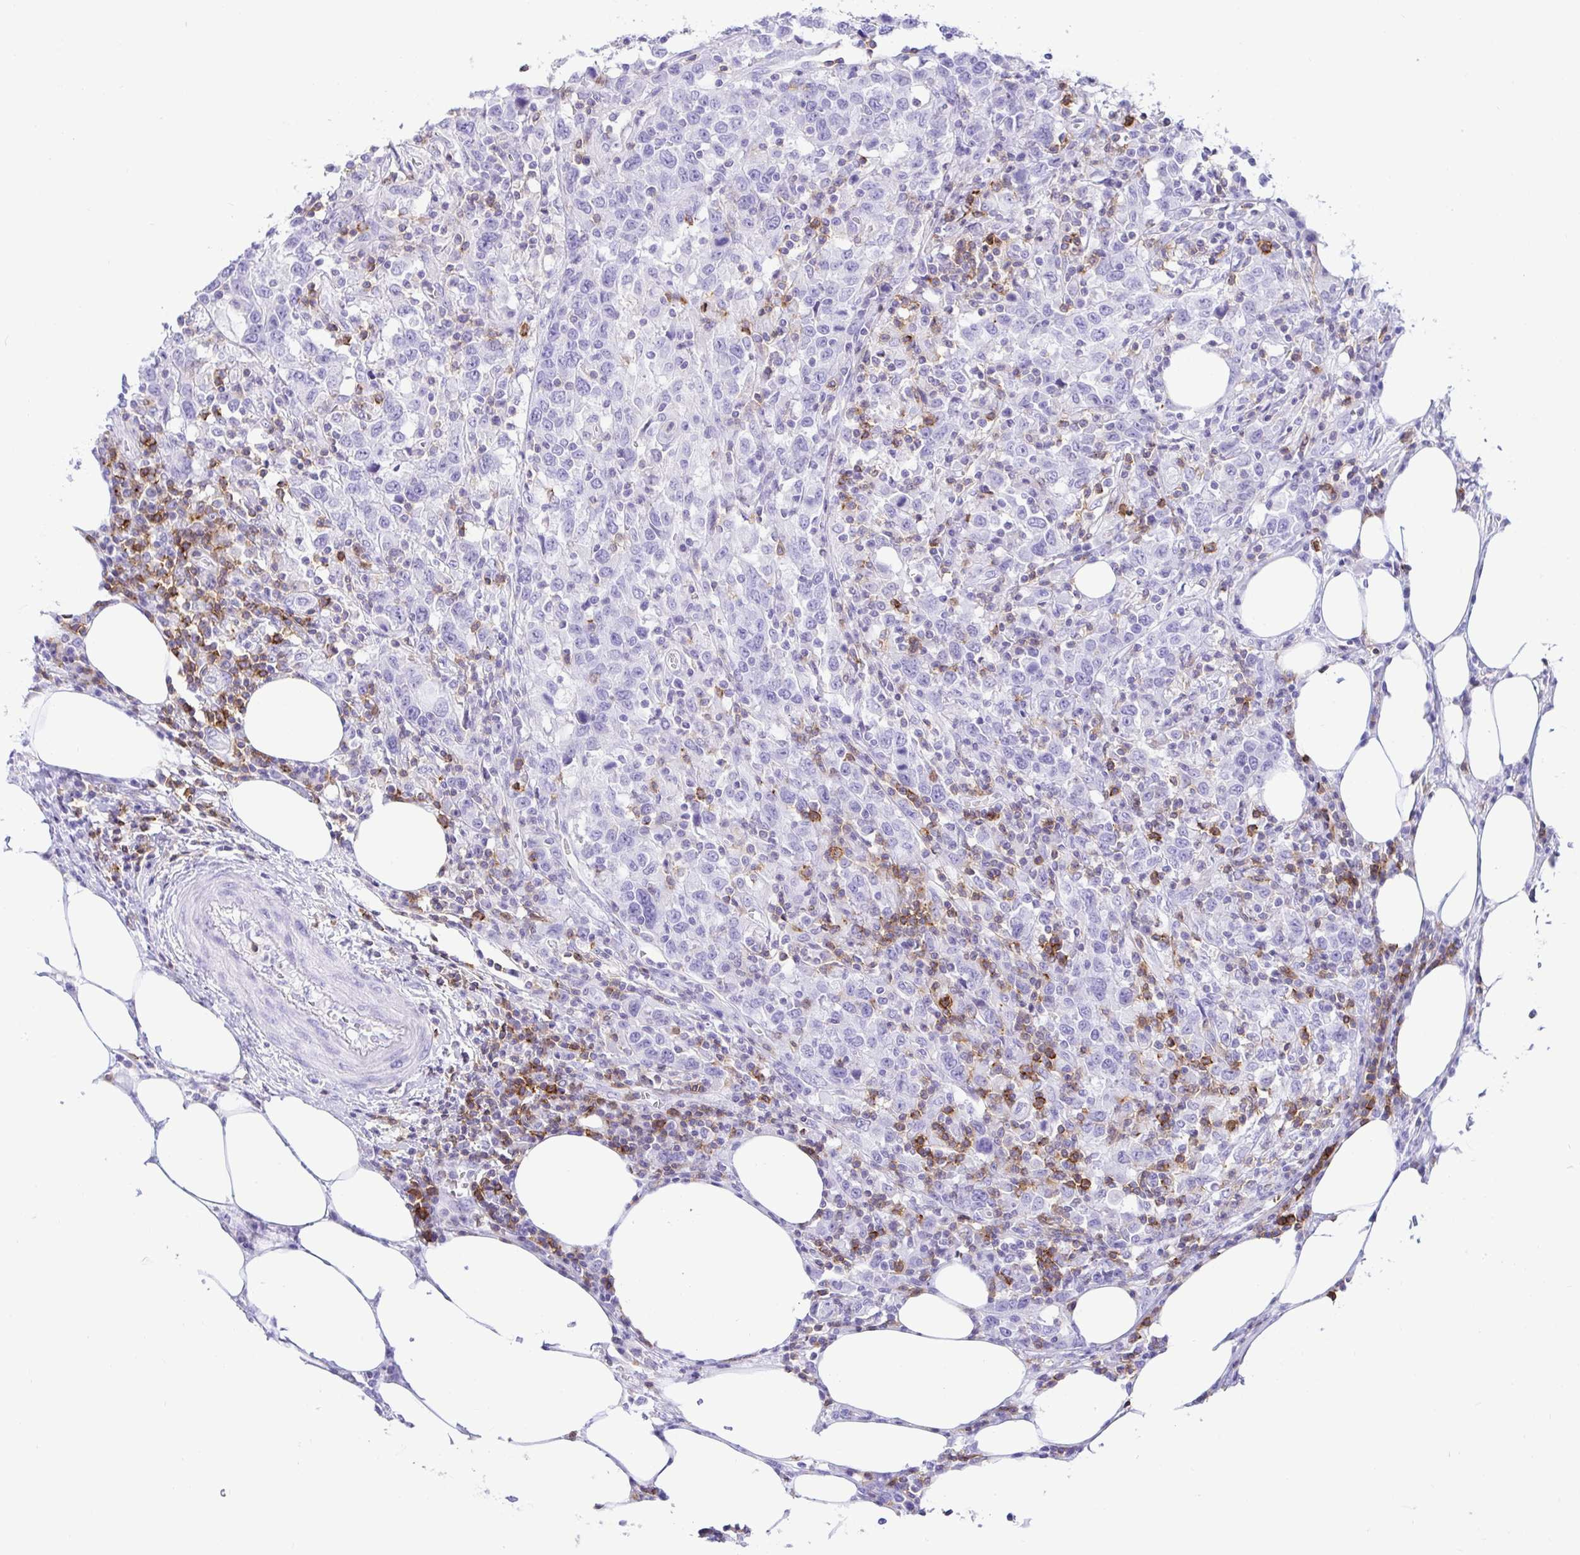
{"staining": {"intensity": "negative", "quantity": "none", "location": "none"}, "tissue": "urothelial cancer", "cell_type": "Tumor cells", "image_type": "cancer", "snomed": [{"axis": "morphology", "description": "Urothelial carcinoma, High grade"}, {"axis": "topography", "description": "Urinary bladder"}], "caption": "The photomicrograph exhibits no staining of tumor cells in urothelial cancer.", "gene": "CD5", "patient": {"sex": "male", "age": 61}}